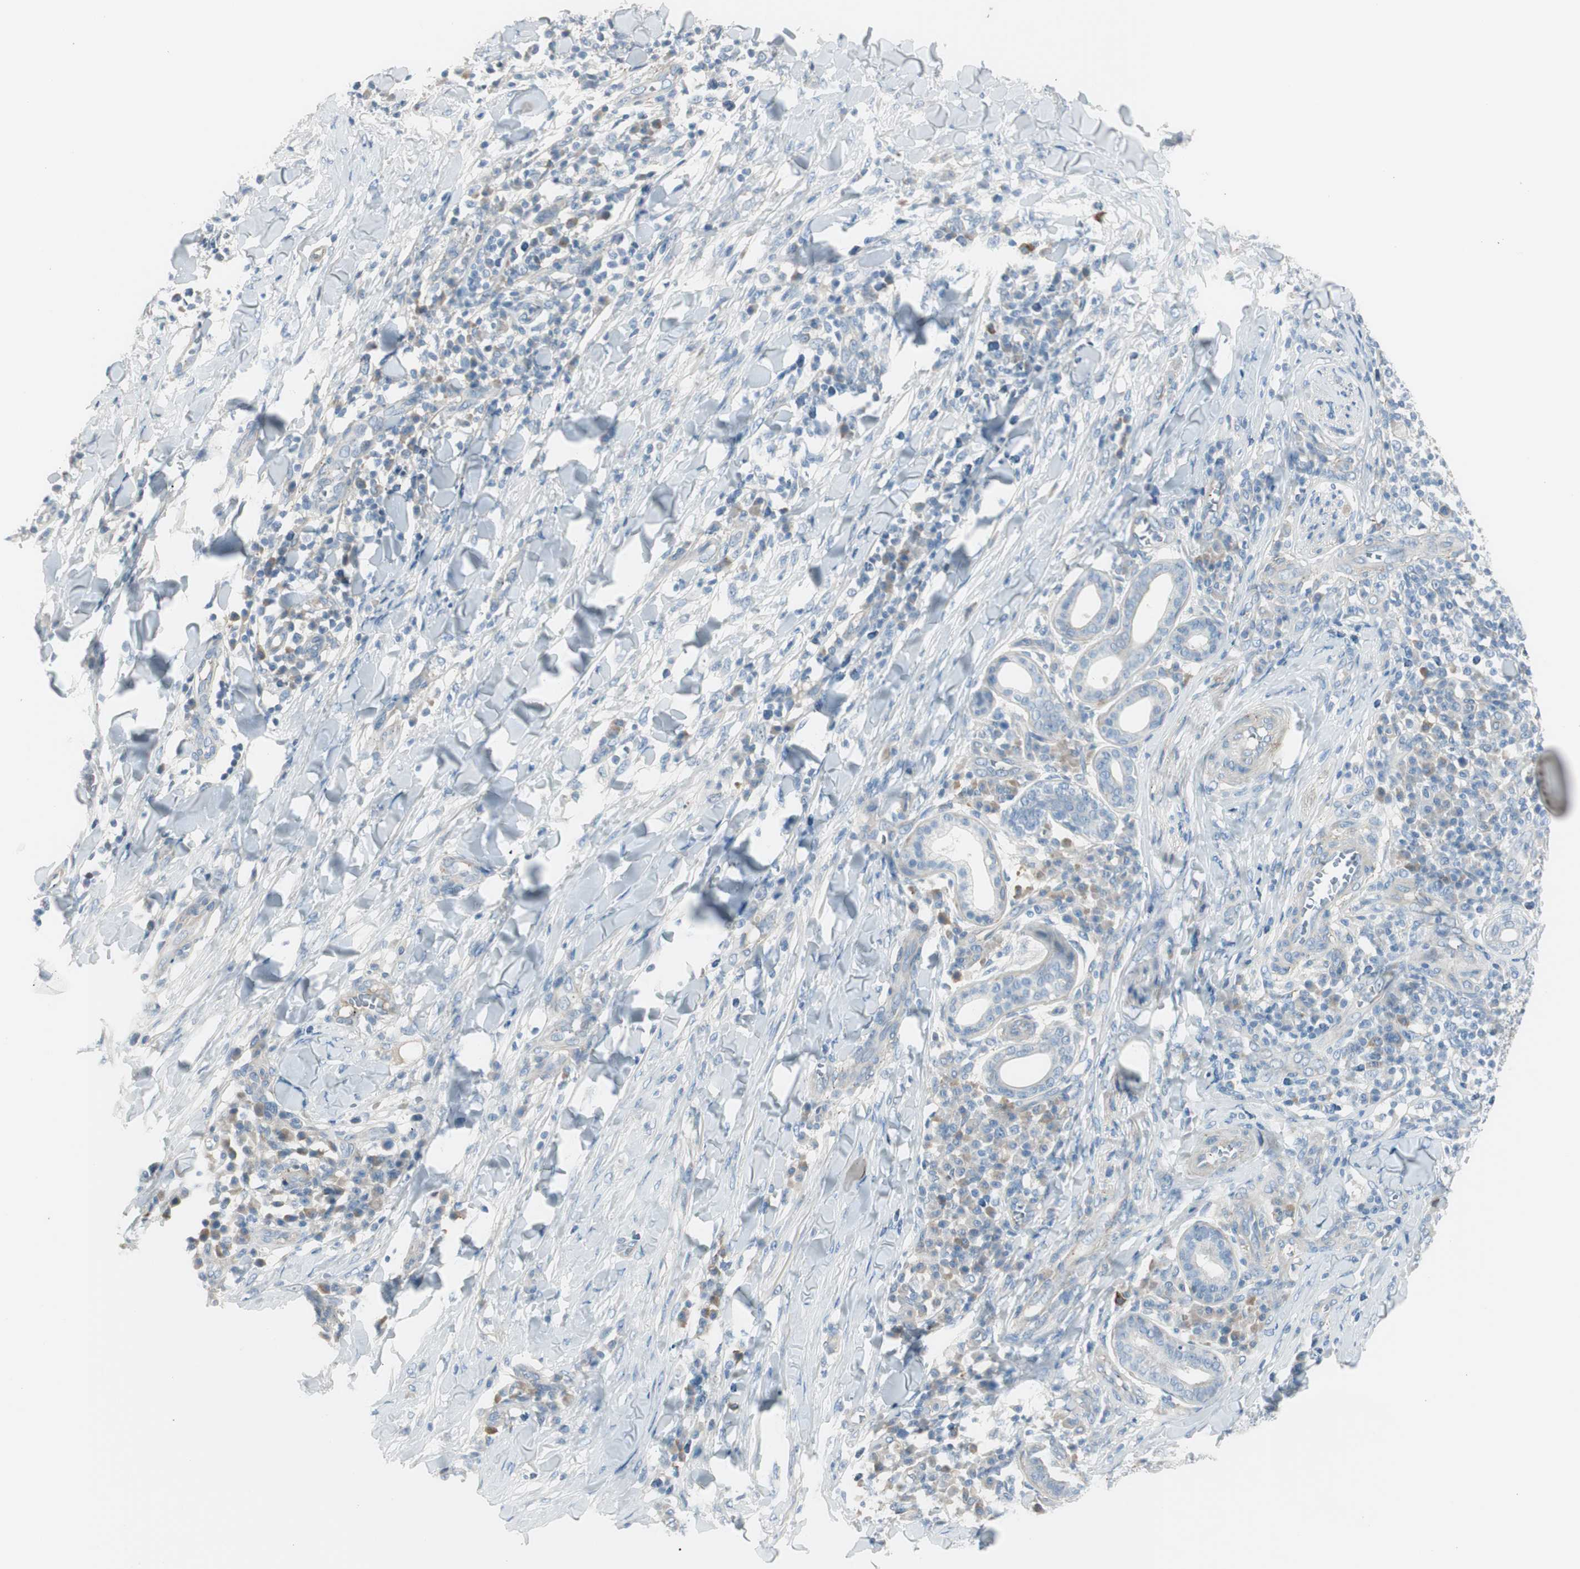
{"staining": {"intensity": "negative", "quantity": "none", "location": "none"}, "tissue": "skin cancer", "cell_type": "Tumor cells", "image_type": "cancer", "snomed": [{"axis": "morphology", "description": "Squamous cell carcinoma, NOS"}, {"axis": "topography", "description": "Skin"}], "caption": "Tumor cells show no significant expression in skin cancer.", "gene": "CACNA2D1", "patient": {"sex": "male", "age": 24}}